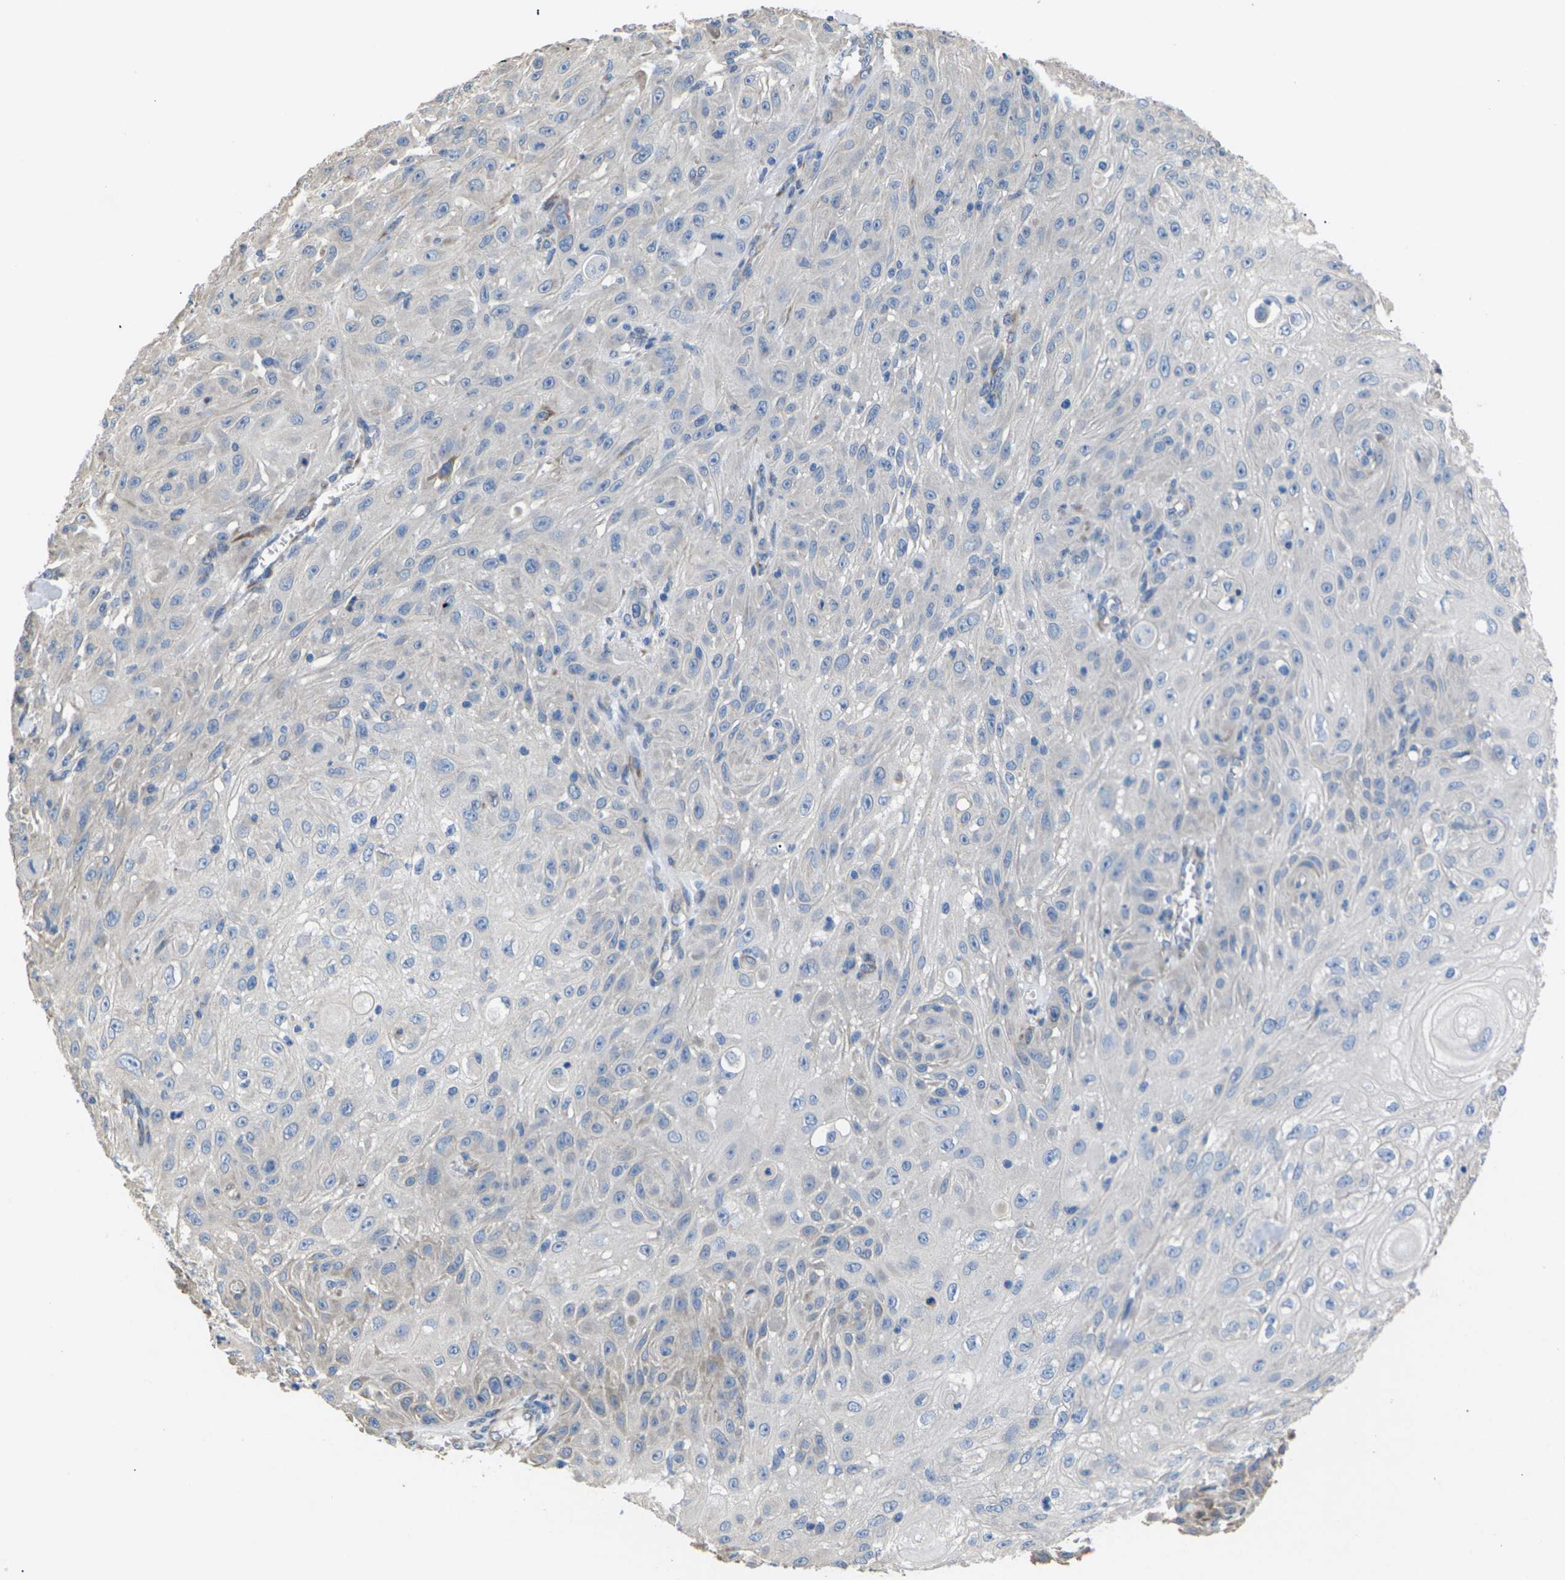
{"staining": {"intensity": "moderate", "quantity": "<25%", "location": "cytoplasmic/membranous"}, "tissue": "skin cancer", "cell_type": "Tumor cells", "image_type": "cancer", "snomed": [{"axis": "morphology", "description": "Squamous cell carcinoma, NOS"}, {"axis": "topography", "description": "Skin"}], "caption": "Immunohistochemical staining of human skin cancer (squamous cell carcinoma) displays low levels of moderate cytoplasmic/membranous protein expression in about <25% of tumor cells.", "gene": "KLHDC8B", "patient": {"sex": "male", "age": 75}}